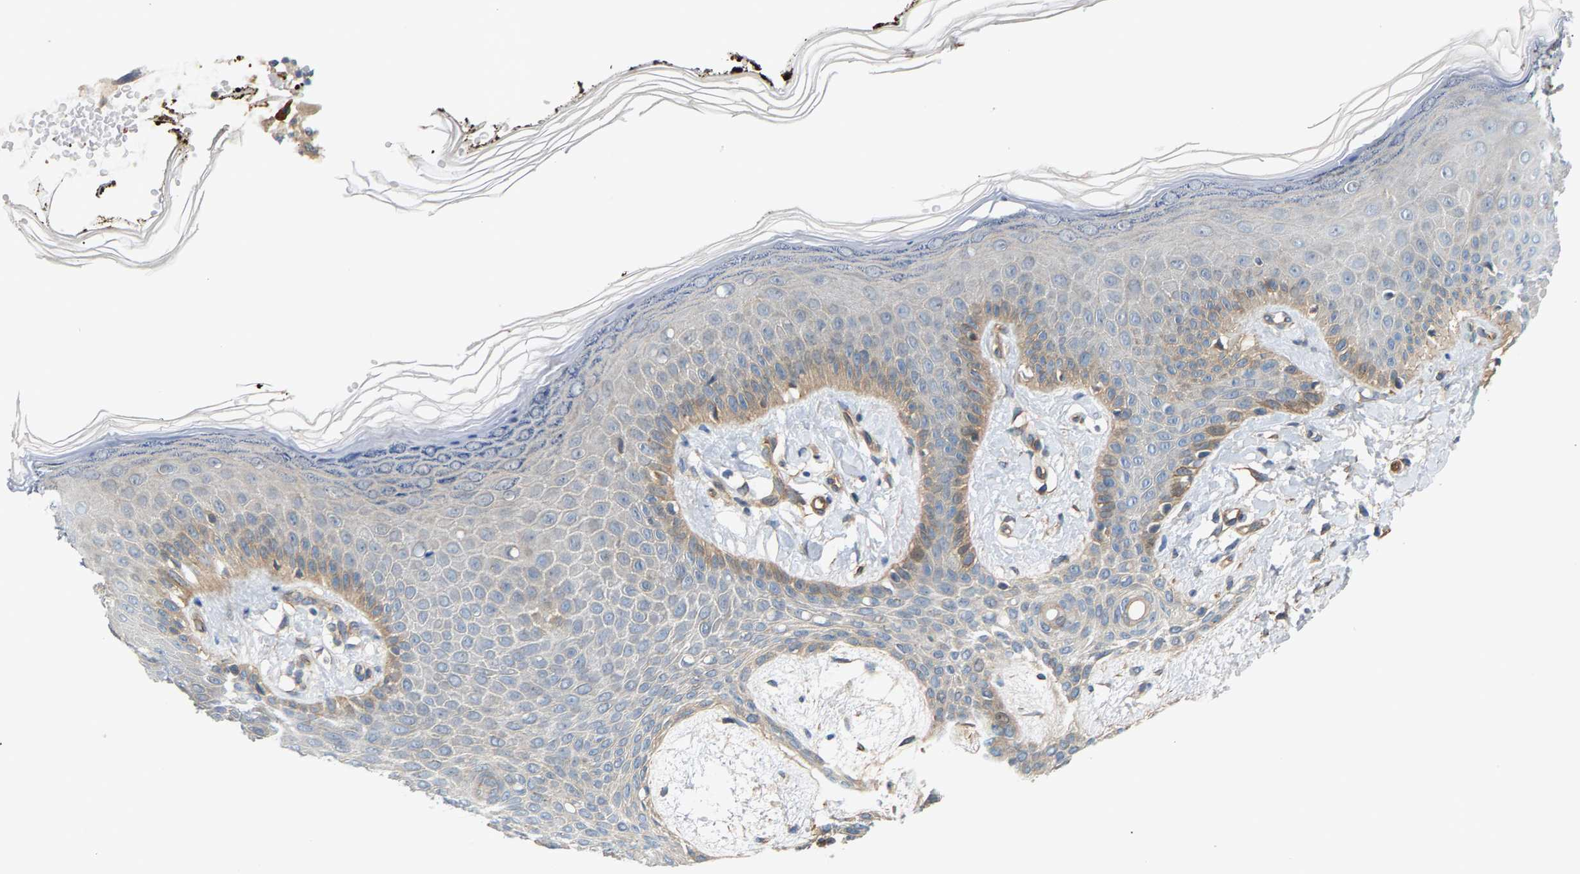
{"staining": {"intensity": "moderate", "quantity": ">75%", "location": "cytoplasmic/membranous"}, "tissue": "skin", "cell_type": "Fibroblasts", "image_type": "normal", "snomed": [{"axis": "morphology", "description": "Normal tissue, NOS"}, {"axis": "topography", "description": "Skin"}, {"axis": "topography", "description": "Peripheral nerve tissue"}], "caption": "Brown immunohistochemical staining in unremarkable skin shows moderate cytoplasmic/membranous positivity in about >75% of fibroblasts. (DAB (3,3'-diaminobenzidine) IHC, brown staining for protein, blue staining for nuclei).", "gene": "KRTAP27", "patient": {"sex": "male", "age": 24}}